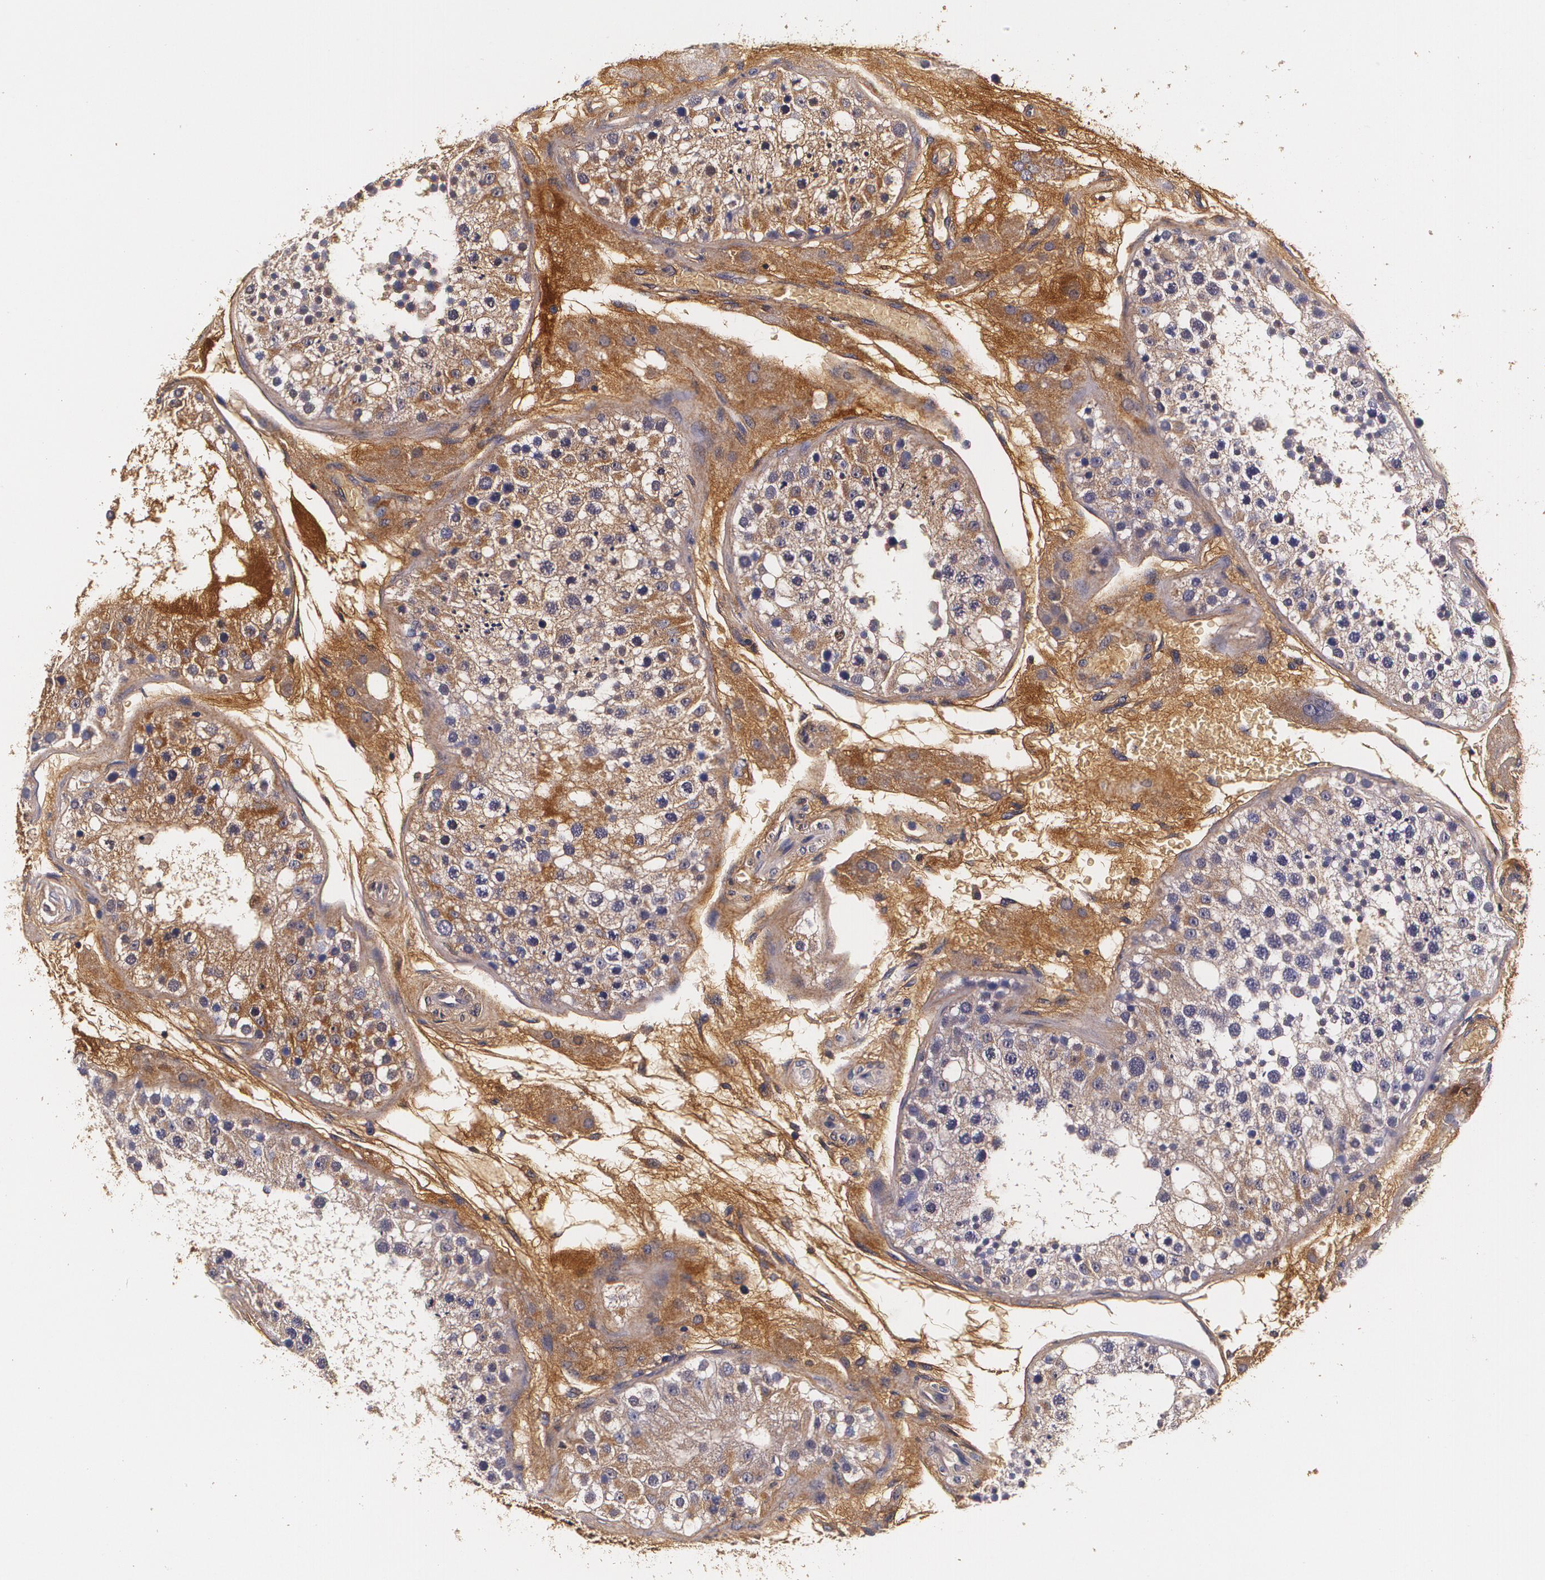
{"staining": {"intensity": "weak", "quantity": ">75%", "location": "cytoplasmic/membranous"}, "tissue": "testis", "cell_type": "Cells in seminiferous ducts", "image_type": "normal", "snomed": [{"axis": "morphology", "description": "Normal tissue, NOS"}, {"axis": "topography", "description": "Testis"}], "caption": "Immunohistochemical staining of benign testis exhibits low levels of weak cytoplasmic/membranous positivity in about >75% of cells in seminiferous ducts. (Brightfield microscopy of DAB IHC at high magnification).", "gene": "TTR", "patient": {"sex": "male", "age": 26}}